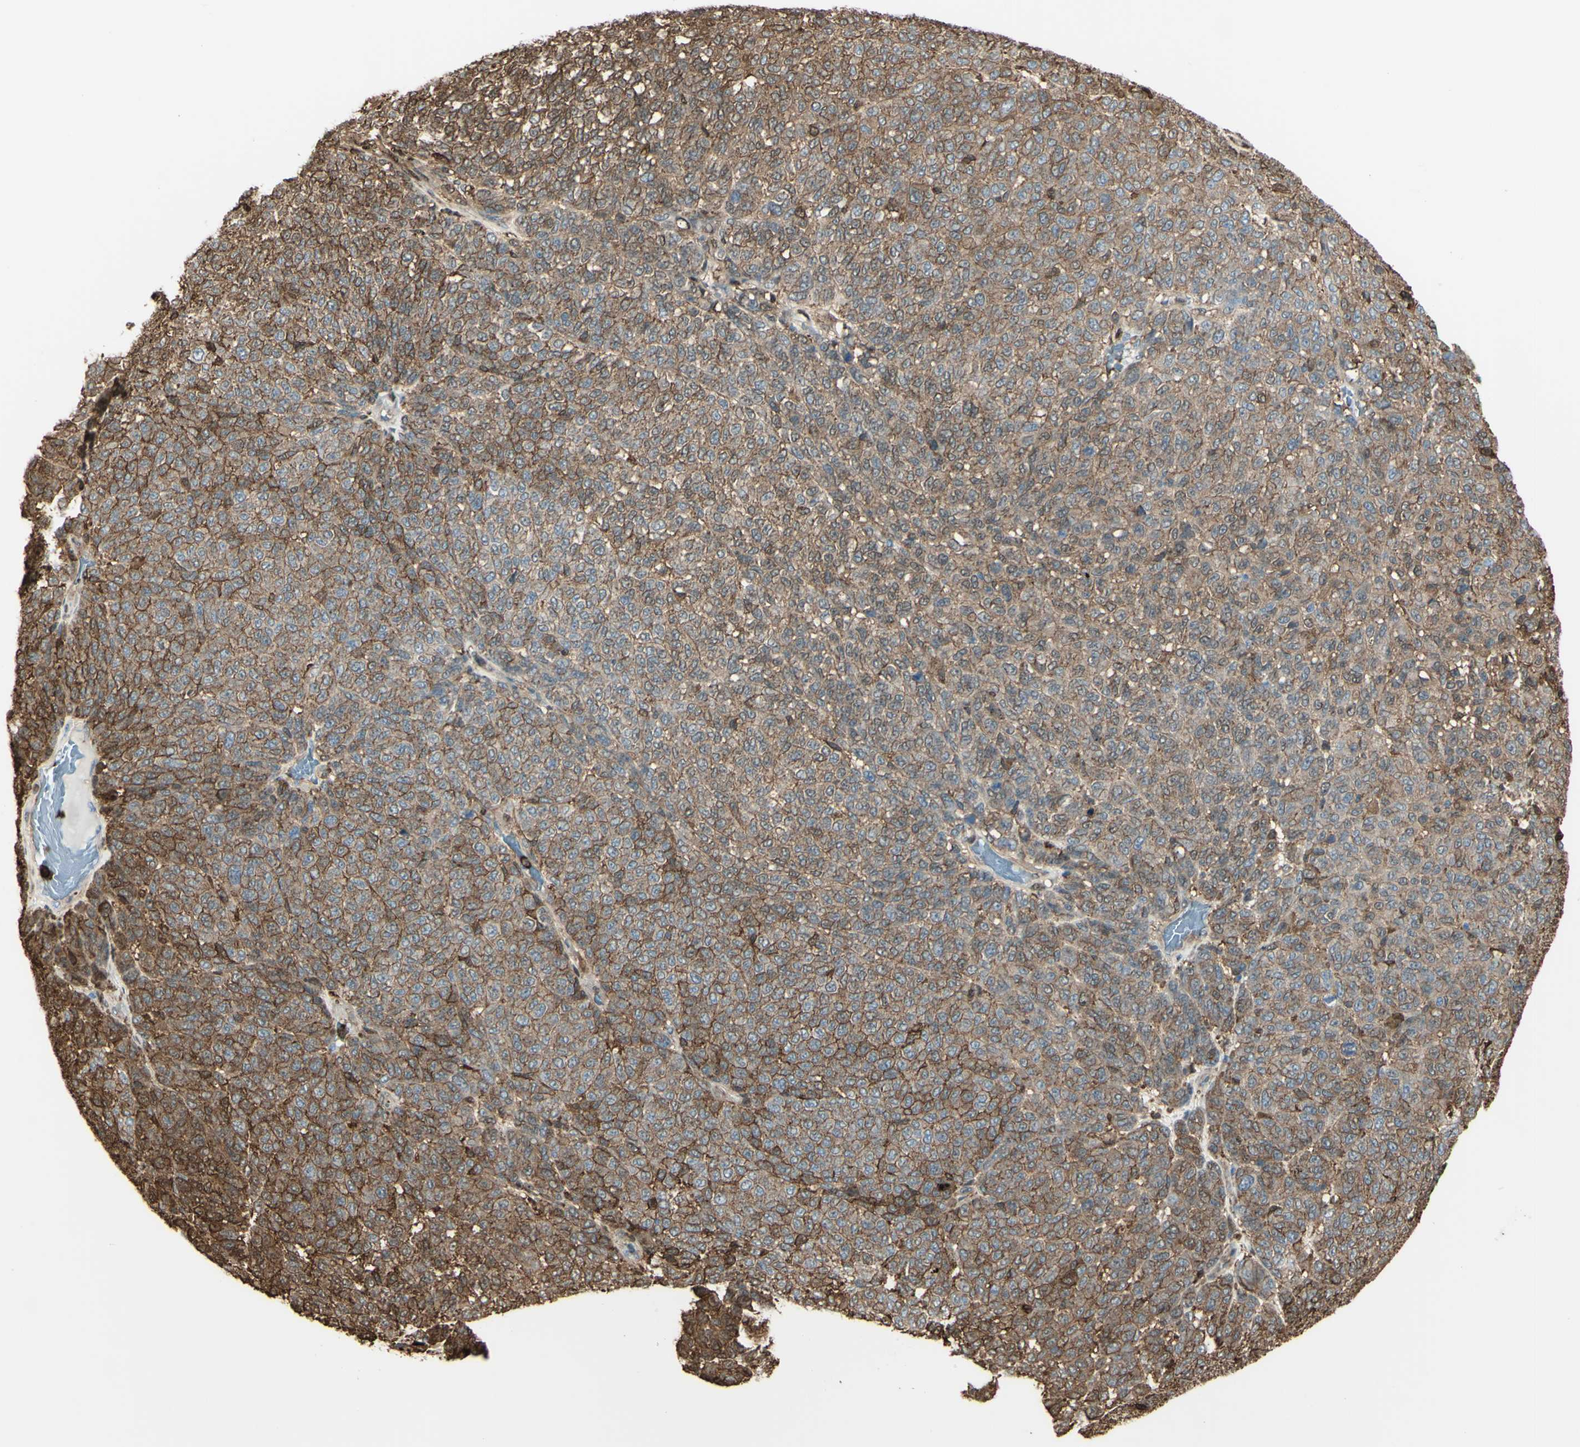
{"staining": {"intensity": "moderate", "quantity": ">75%", "location": "cytoplasmic/membranous"}, "tissue": "melanoma", "cell_type": "Tumor cells", "image_type": "cancer", "snomed": [{"axis": "morphology", "description": "Malignant melanoma, NOS"}, {"axis": "topography", "description": "Skin"}], "caption": "The histopathology image exhibits immunohistochemical staining of malignant melanoma. There is moderate cytoplasmic/membranous positivity is seen in approximately >75% of tumor cells.", "gene": "GSN", "patient": {"sex": "male", "age": 59}}